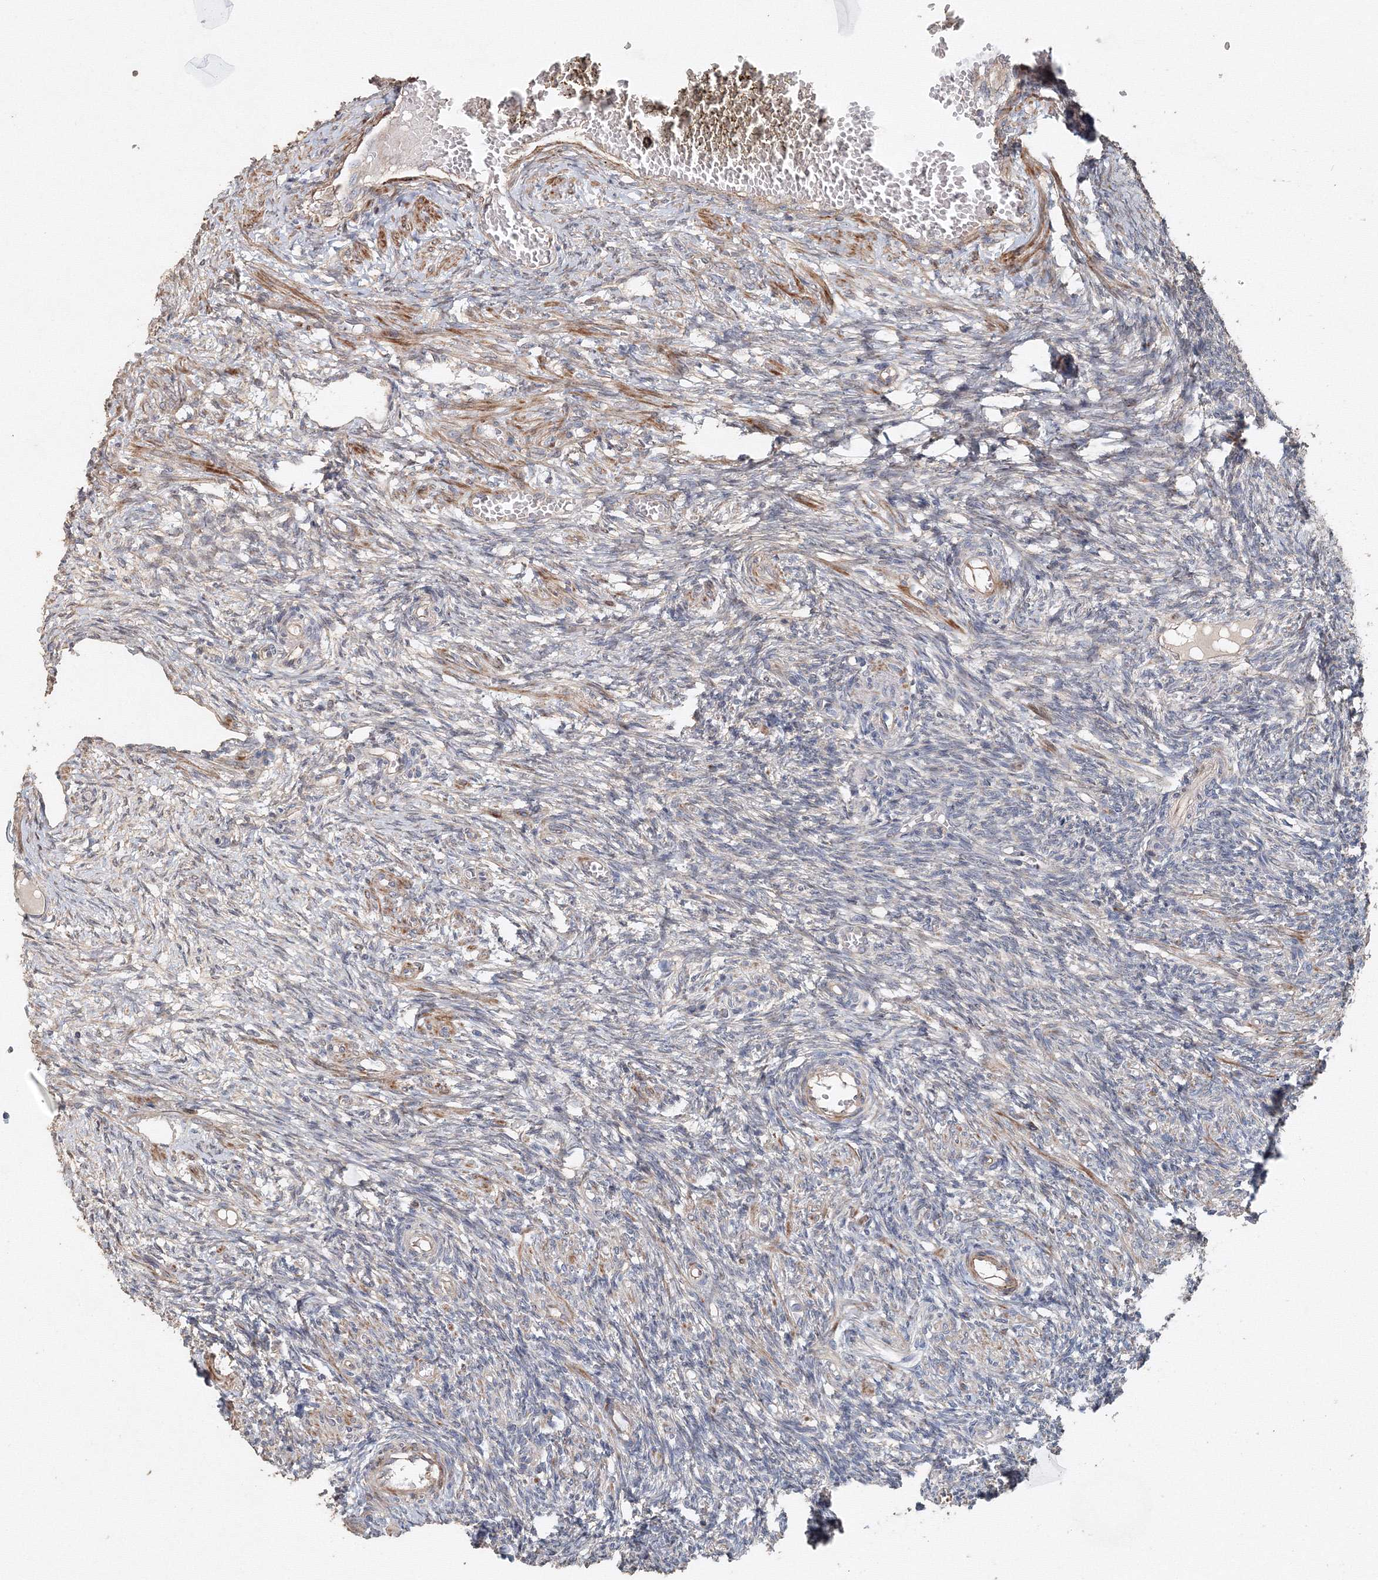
{"staining": {"intensity": "negative", "quantity": "none", "location": "none"}, "tissue": "ovary", "cell_type": "Ovarian stroma cells", "image_type": "normal", "snomed": [{"axis": "morphology", "description": "Normal tissue, NOS"}, {"axis": "topography", "description": "Ovary"}], "caption": "High power microscopy photomicrograph of an IHC histopathology image of normal ovary, revealing no significant staining in ovarian stroma cells.", "gene": "NALF2", "patient": {"sex": "female", "age": 27}}